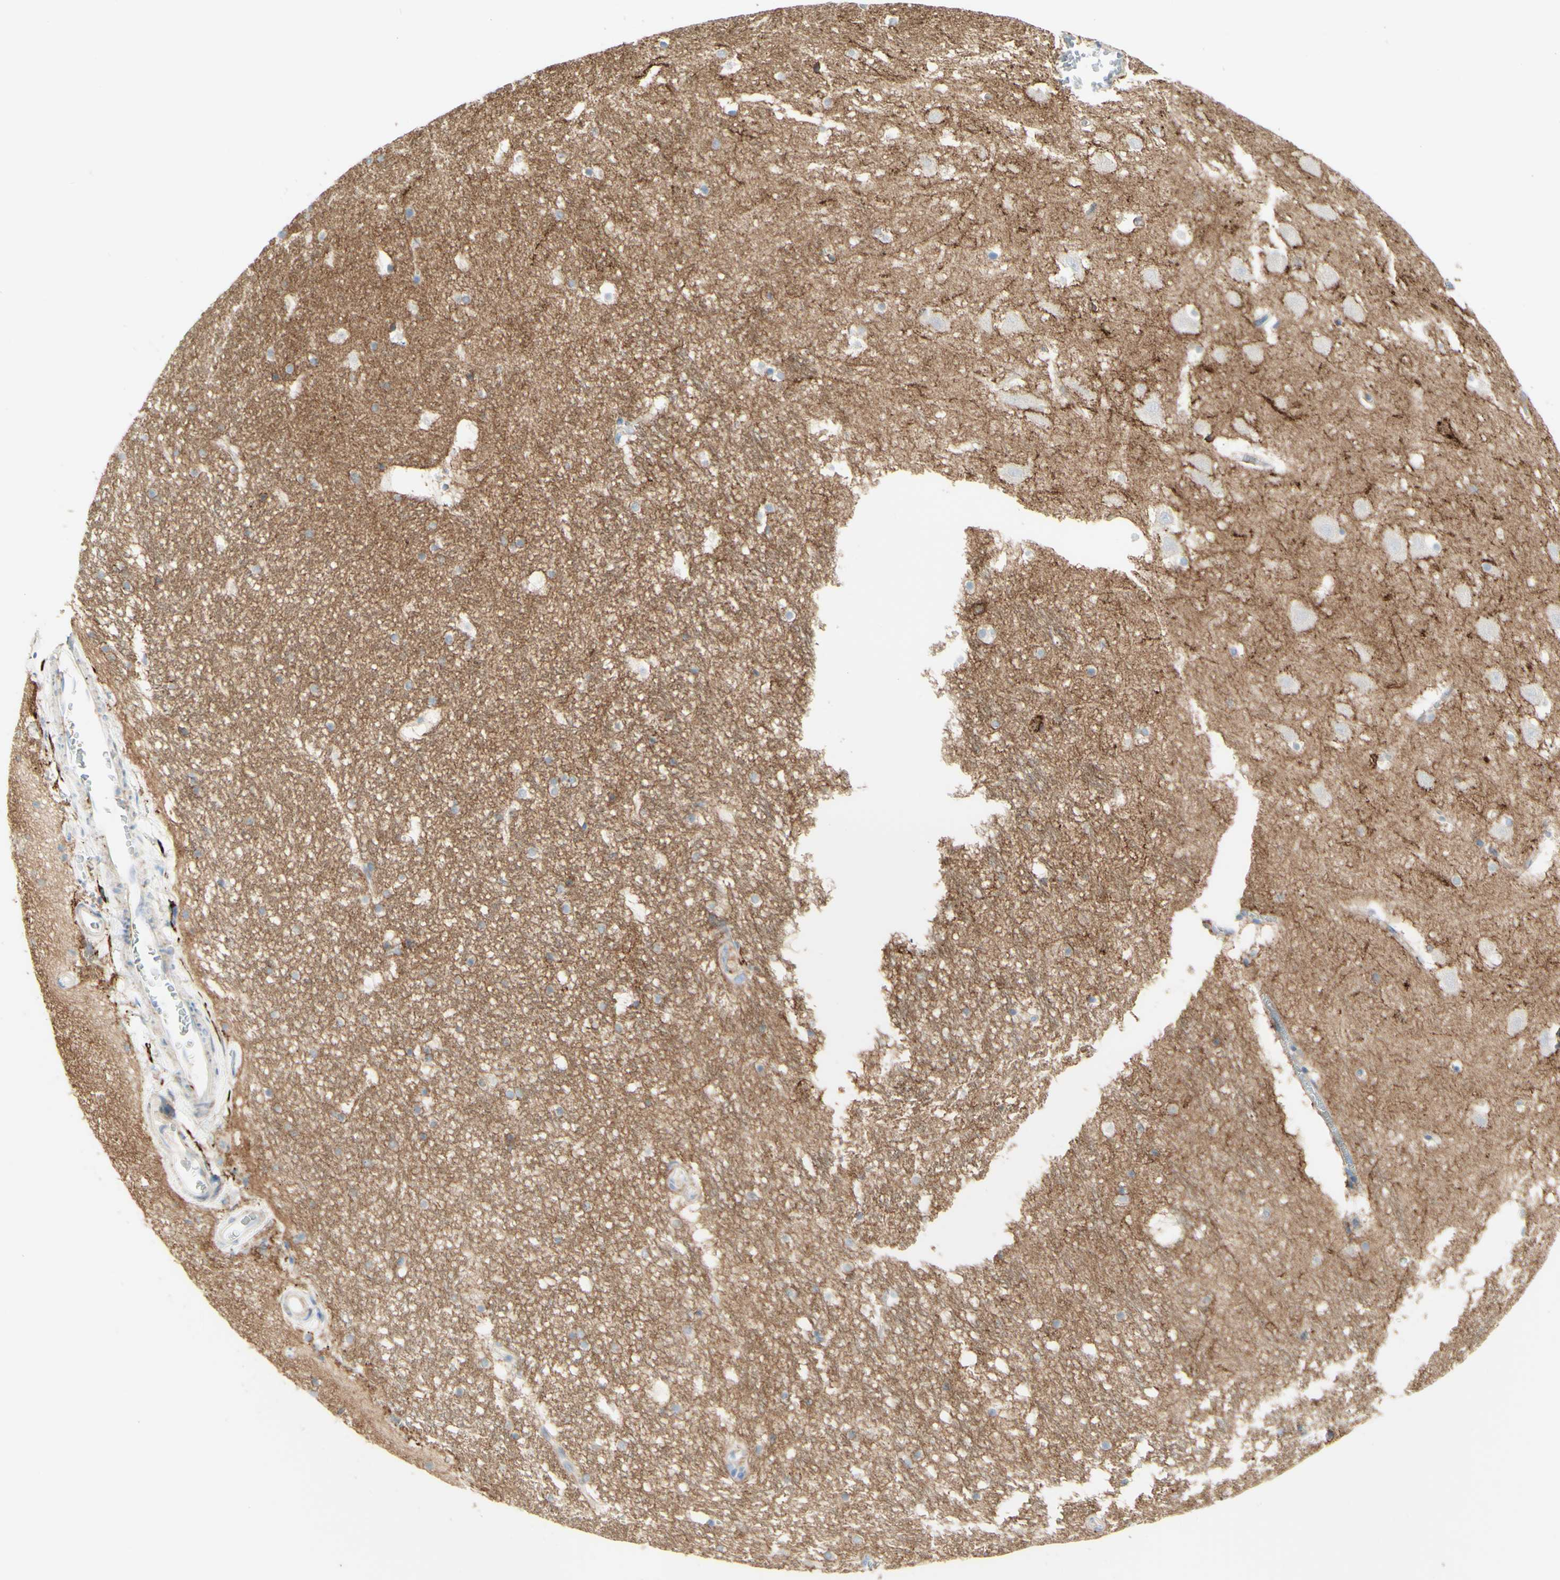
{"staining": {"intensity": "moderate", "quantity": "<25%", "location": "cytoplasmic/membranous"}, "tissue": "hippocampus", "cell_type": "Glial cells", "image_type": "normal", "snomed": [{"axis": "morphology", "description": "Normal tissue, NOS"}, {"axis": "topography", "description": "Hippocampus"}], "caption": "DAB immunohistochemical staining of unremarkable hippocampus demonstrates moderate cytoplasmic/membranous protein expression in approximately <25% of glial cells.", "gene": "ALCAM", "patient": {"sex": "male", "age": 45}}